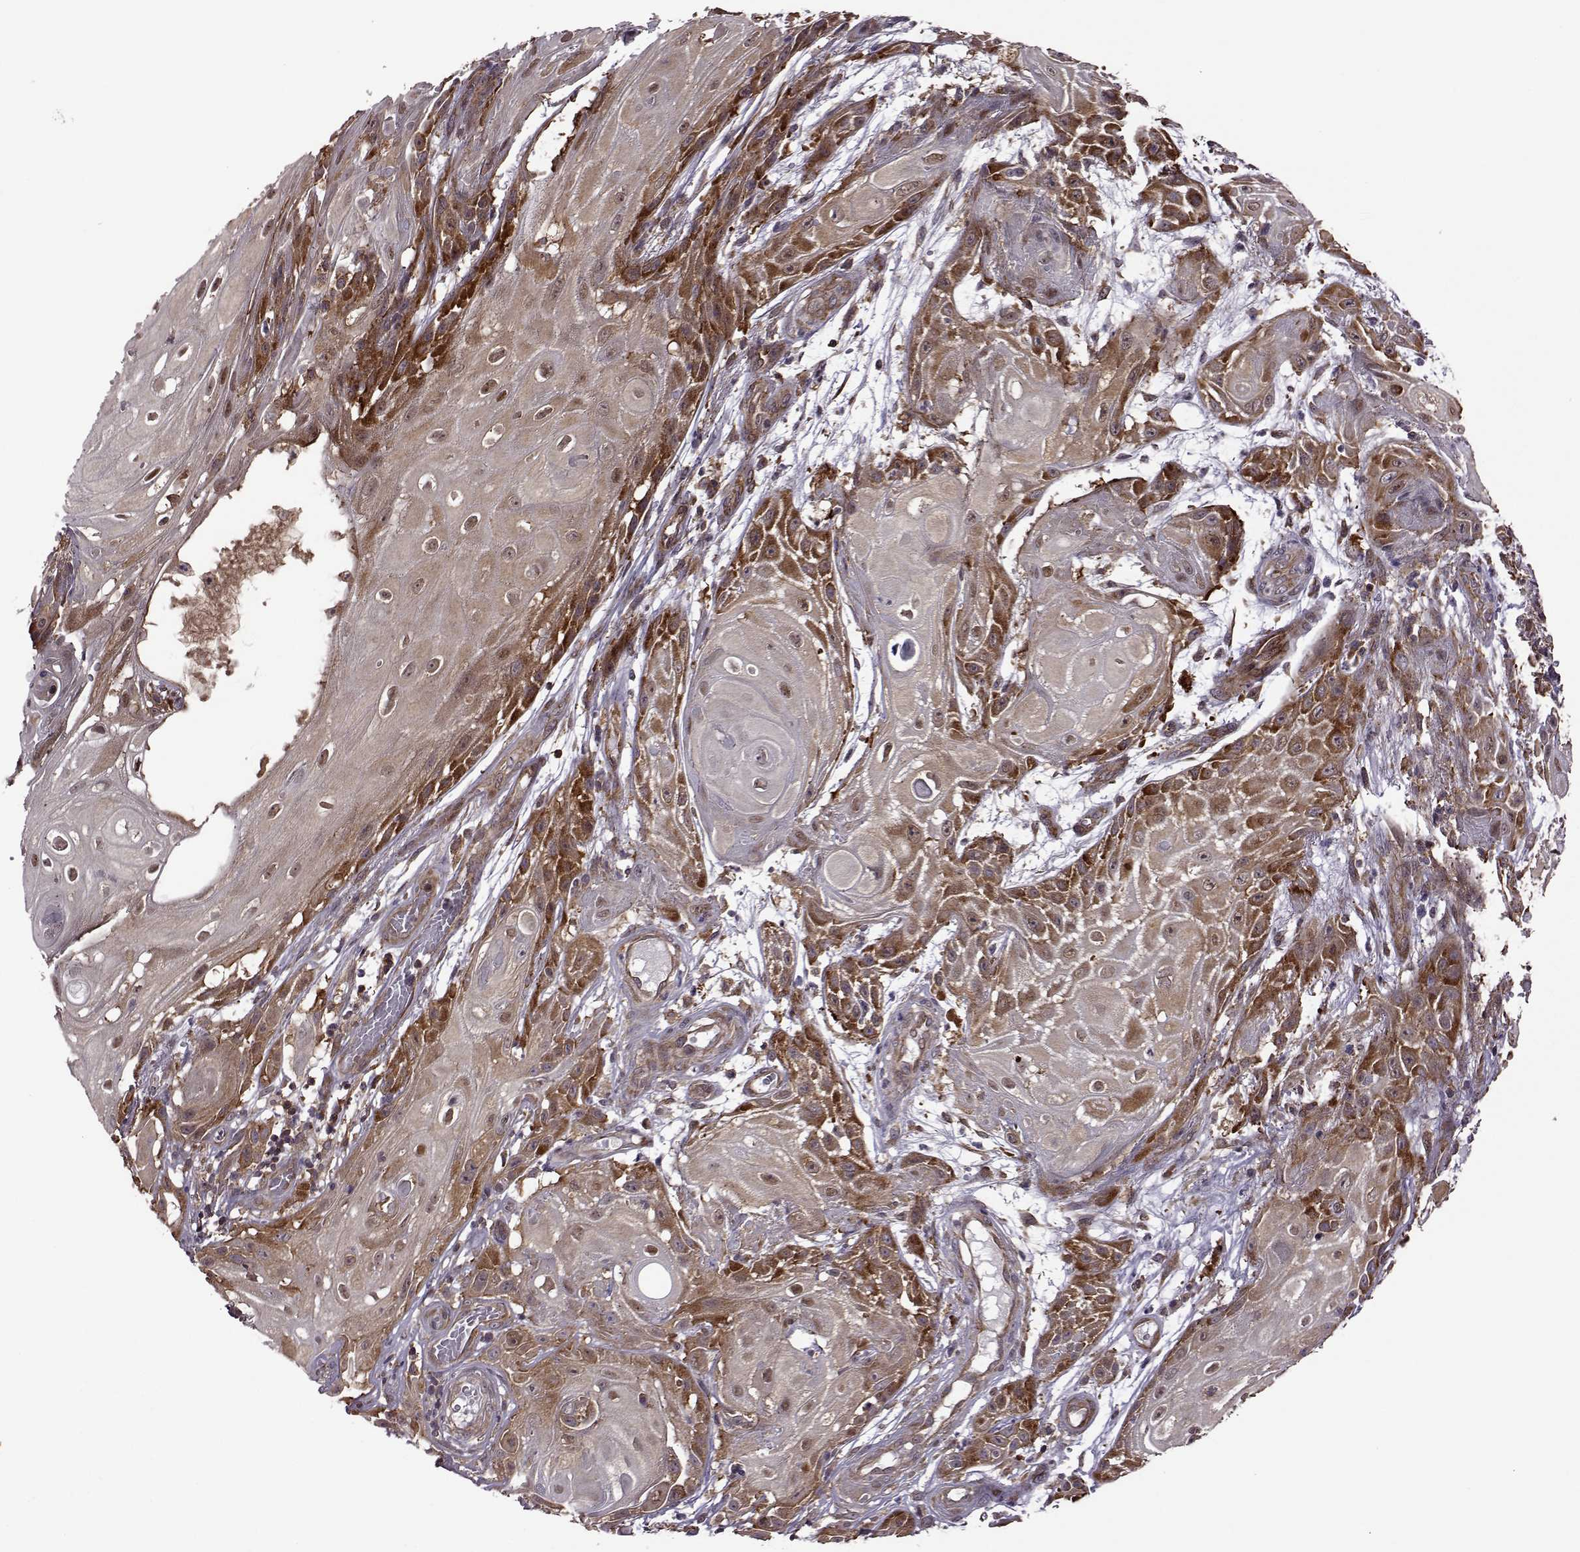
{"staining": {"intensity": "strong", "quantity": ">75%", "location": "cytoplasmic/membranous"}, "tissue": "skin cancer", "cell_type": "Tumor cells", "image_type": "cancer", "snomed": [{"axis": "morphology", "description": "Squamous cell carcinoma, NOS"}, {"axis": "topography", "description": "Skin"}], "caption": "Immunohistochemistry photomicrograph of skin squamous cell carcinoma stained for a protein (brown), which reveals high levels of strong cytoplasmic/membranous expression in approximately >75% of tumor cells.", "gene": "URI1", "patient": {"sex": "male", "age": 62}}